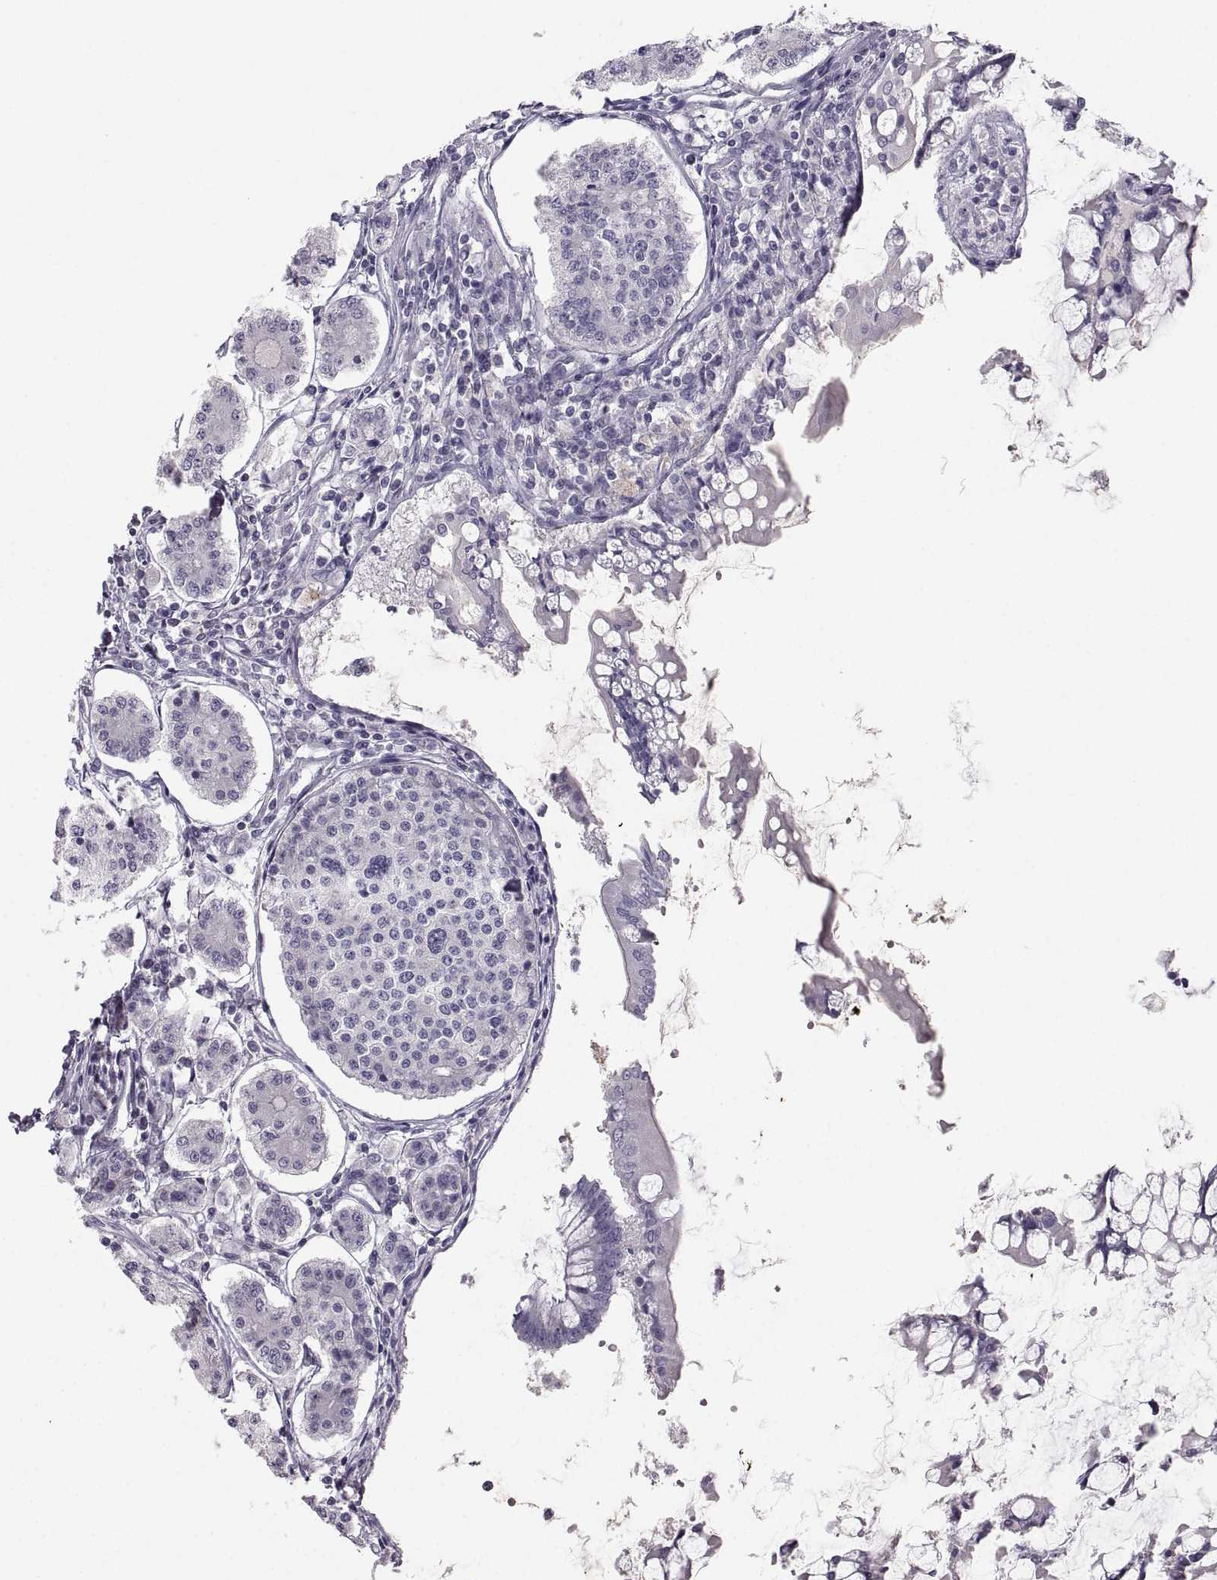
{"staining": {"intensity": "negative", "quantity": "none", "location": "none"}, "tissue": "carcinoid", "cell_type": "Tumor cells", "image_type": "cancer", "snomed": [{"axis": "morphology", "description": "Carcinoid, malignant, NOS"}, {"axis": "topography", "description": "Small intestine"}], "caption": "IHC histopathology image of carcinoid (malignant) stained for a protein (brown), which displays no positivity in tumor cells.", "gene": "ZNF185", "patient": {"sex": "female", "age": 65}}